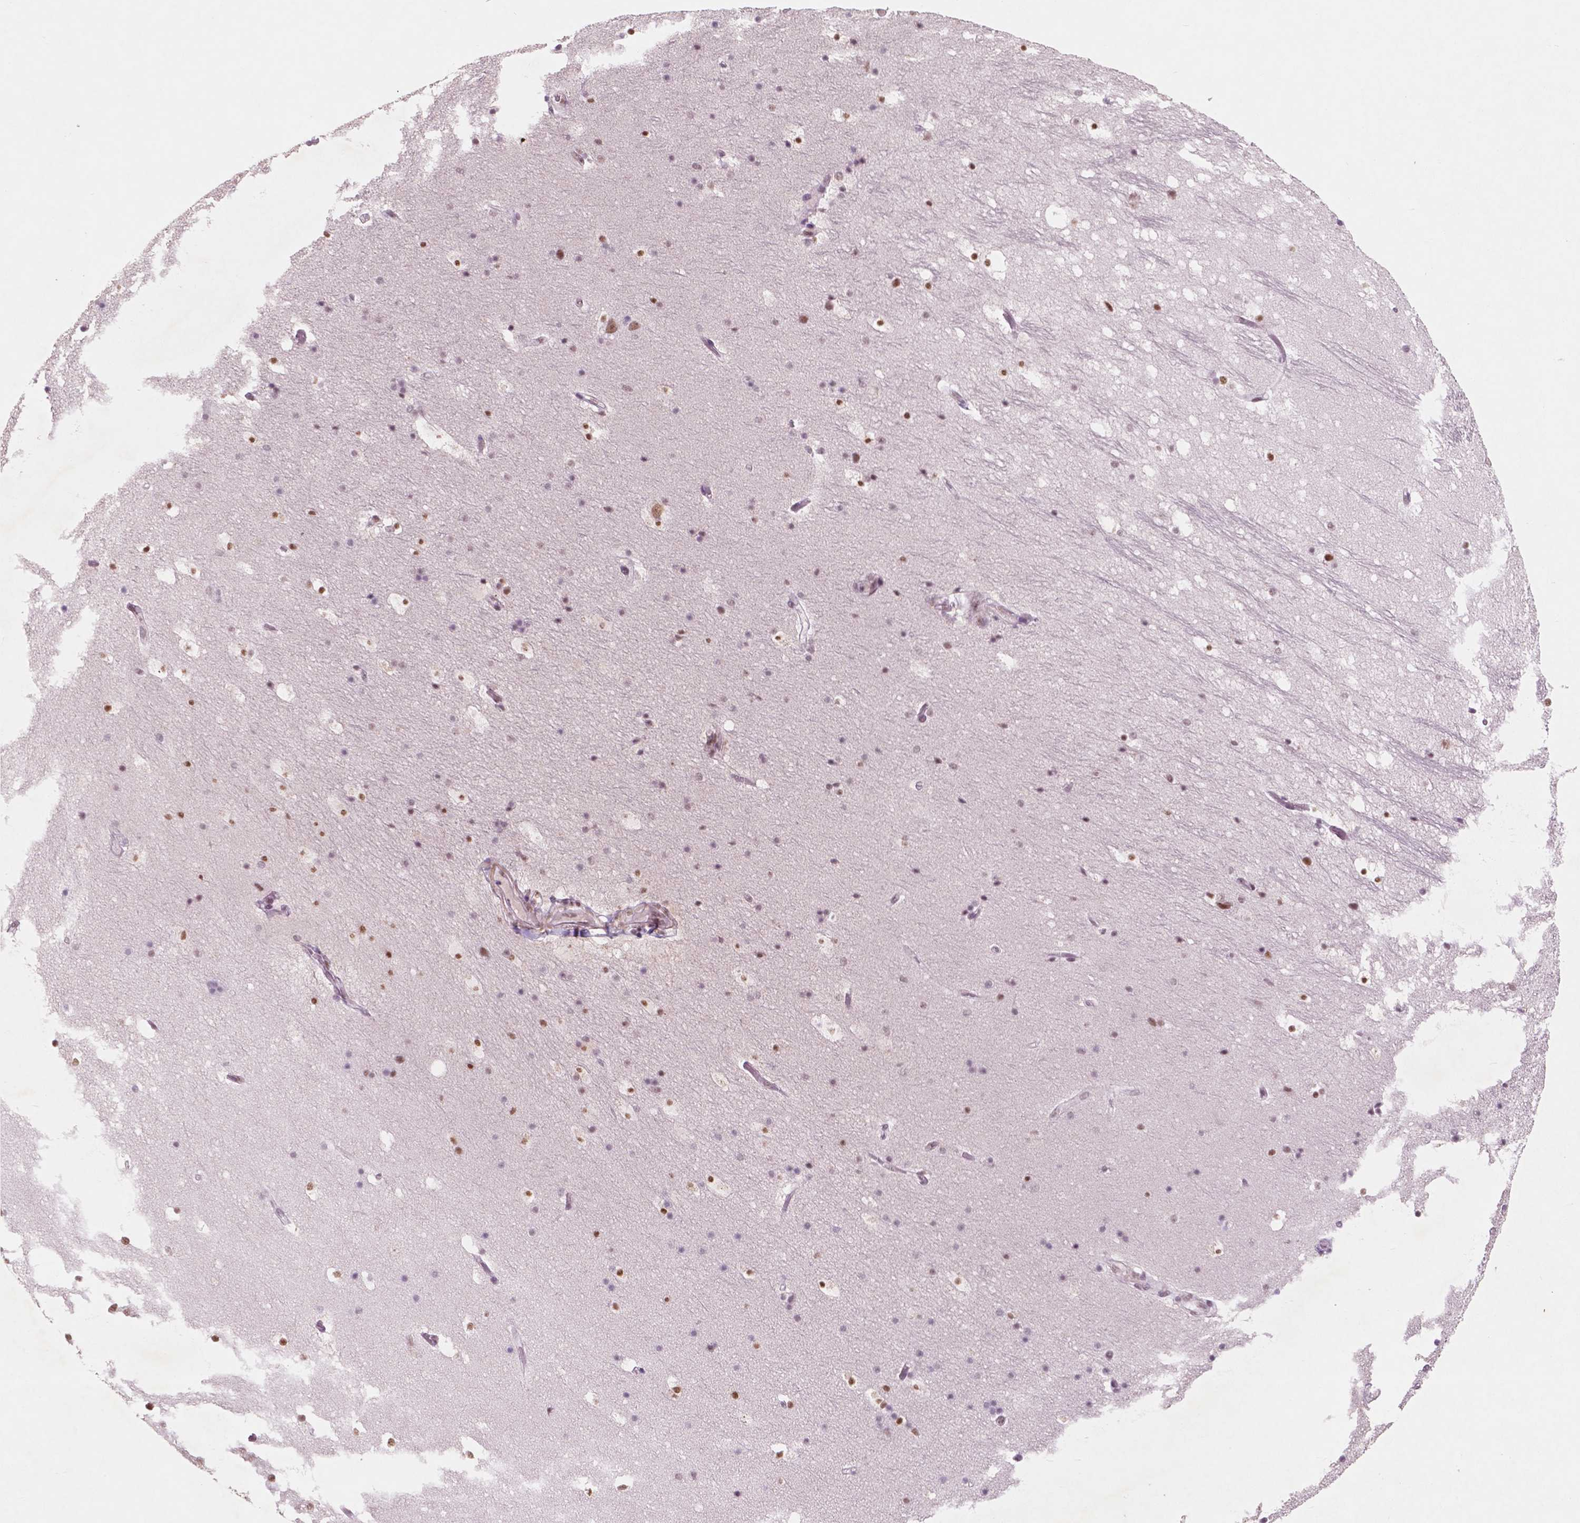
{"staining": {"intensity": "moderate", "quantity": "25%-75%", "location": "nuclear"}, "tissue": "hippocampus", "cell_type": "Glial cells", "image_type": "normal", "snomed": [{"axis": "morphology", "description": "Normal tissue, NOS"}, {"axis": "topography", "description": "Hippocampus"}], "caption": "Normal hippocampus was stained to show a protein in brown. There is medium levels of moderate nuclear expression in about 25%-75% of glial cells. Using DAB (brown) and hematoxylin (blue) stains, captured at high magnification using brightfield microscopy.", "gene": "CTR9", "patient": {"sex": "male", "age": 26}}